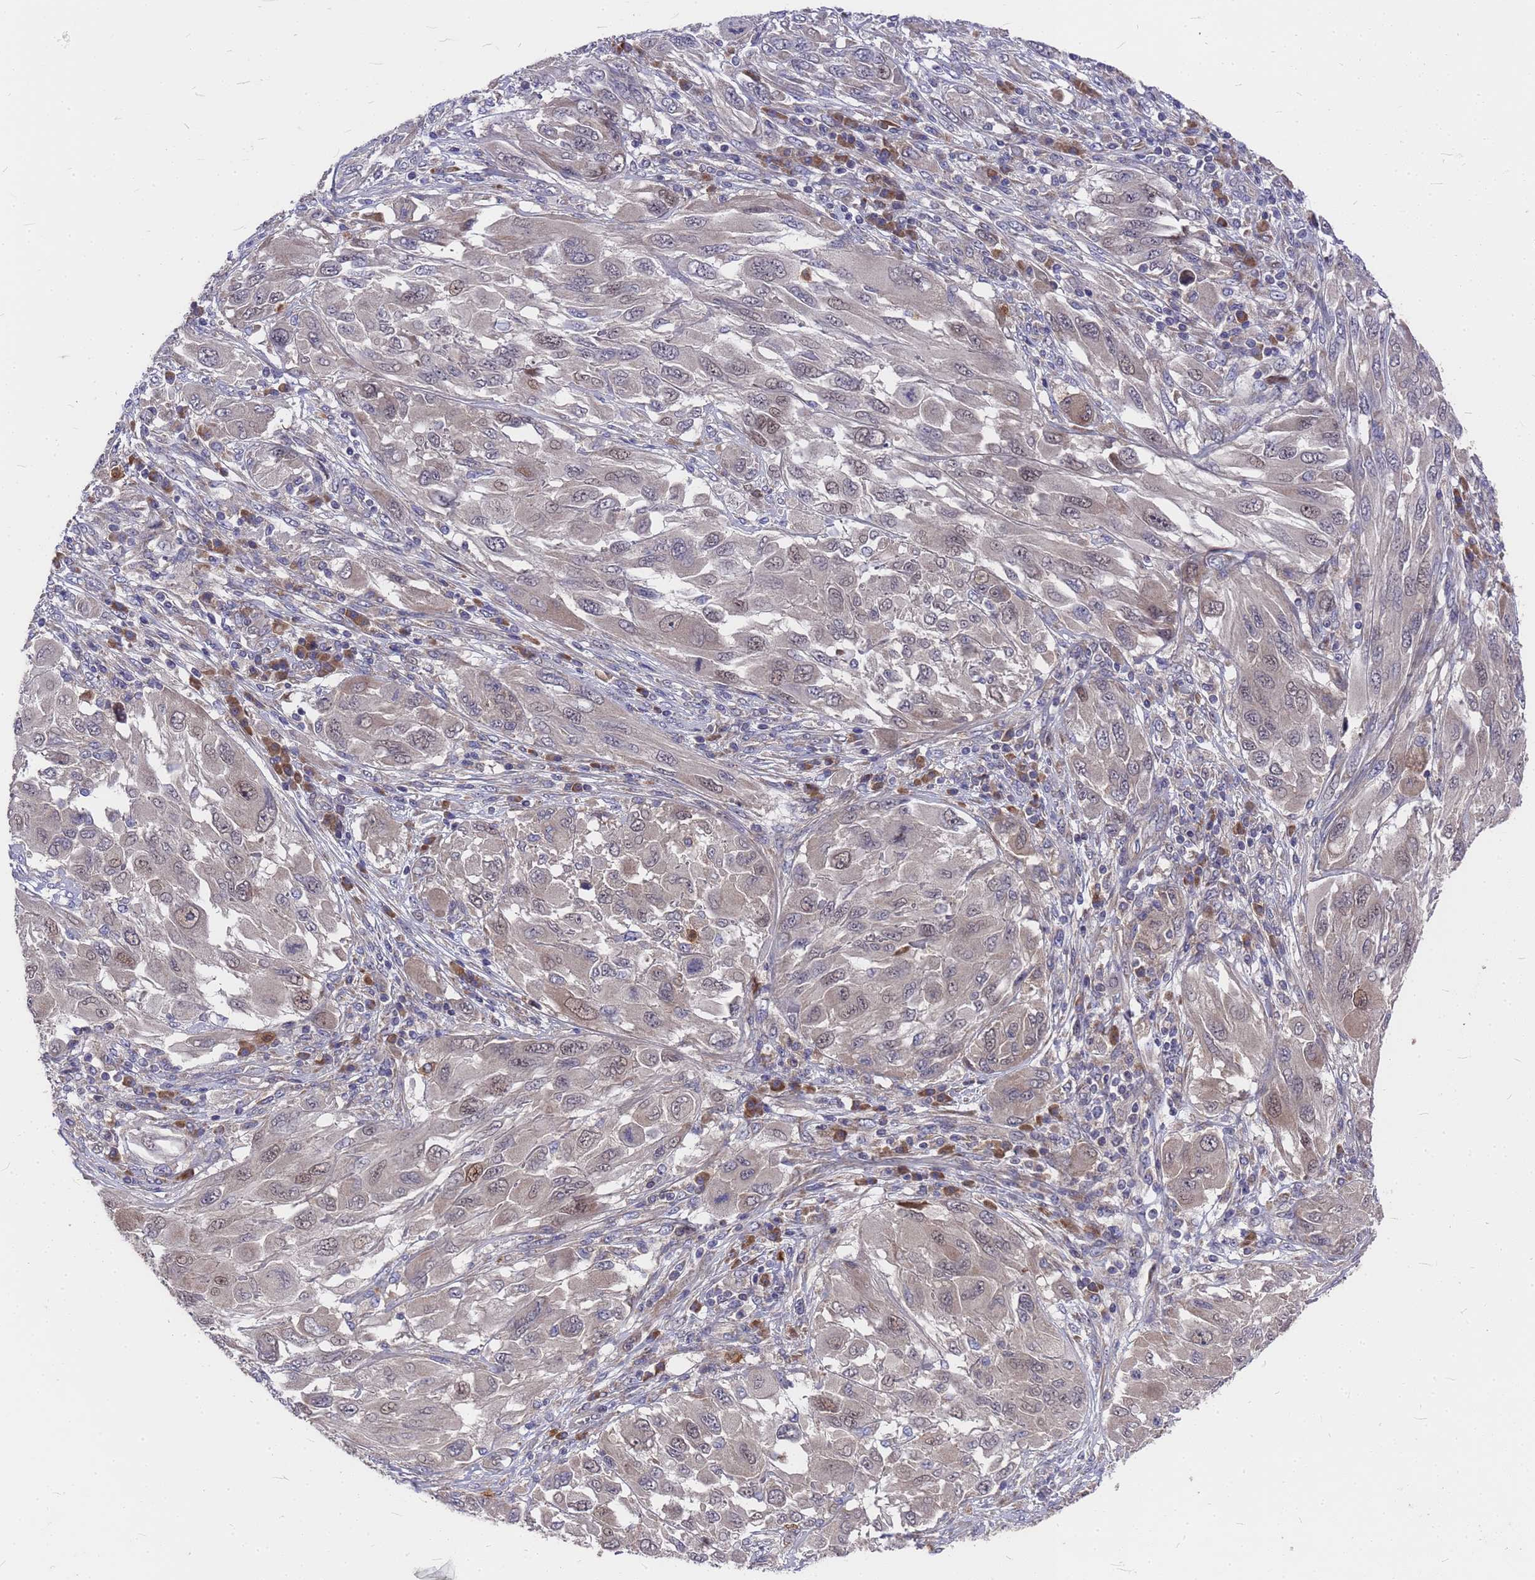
{"staining": {"intensity": "negative", "quantity": "none", "location": "none"}, "tissue": "melanoma", "cell_type": "Tumor cells", "image_type": "cancer", "snomed": [{"axis": "morphology", "description": "Malignant melanoma, NOS"}, {"axis": "topography", "description": "Skin"}], "caption": "The immunohistochemistry histopathology image has no significant positivity in tumor cells of malignant melanoma tissue. Brightfield microscopy of immunohistochemistry stained with DAB (3,3'-diaminobenzidine) (brown) and hematoxylin (blue), captured at high magnification.", "gene": "ZNF717", "patient": {"sex": "female", "age": 91}}